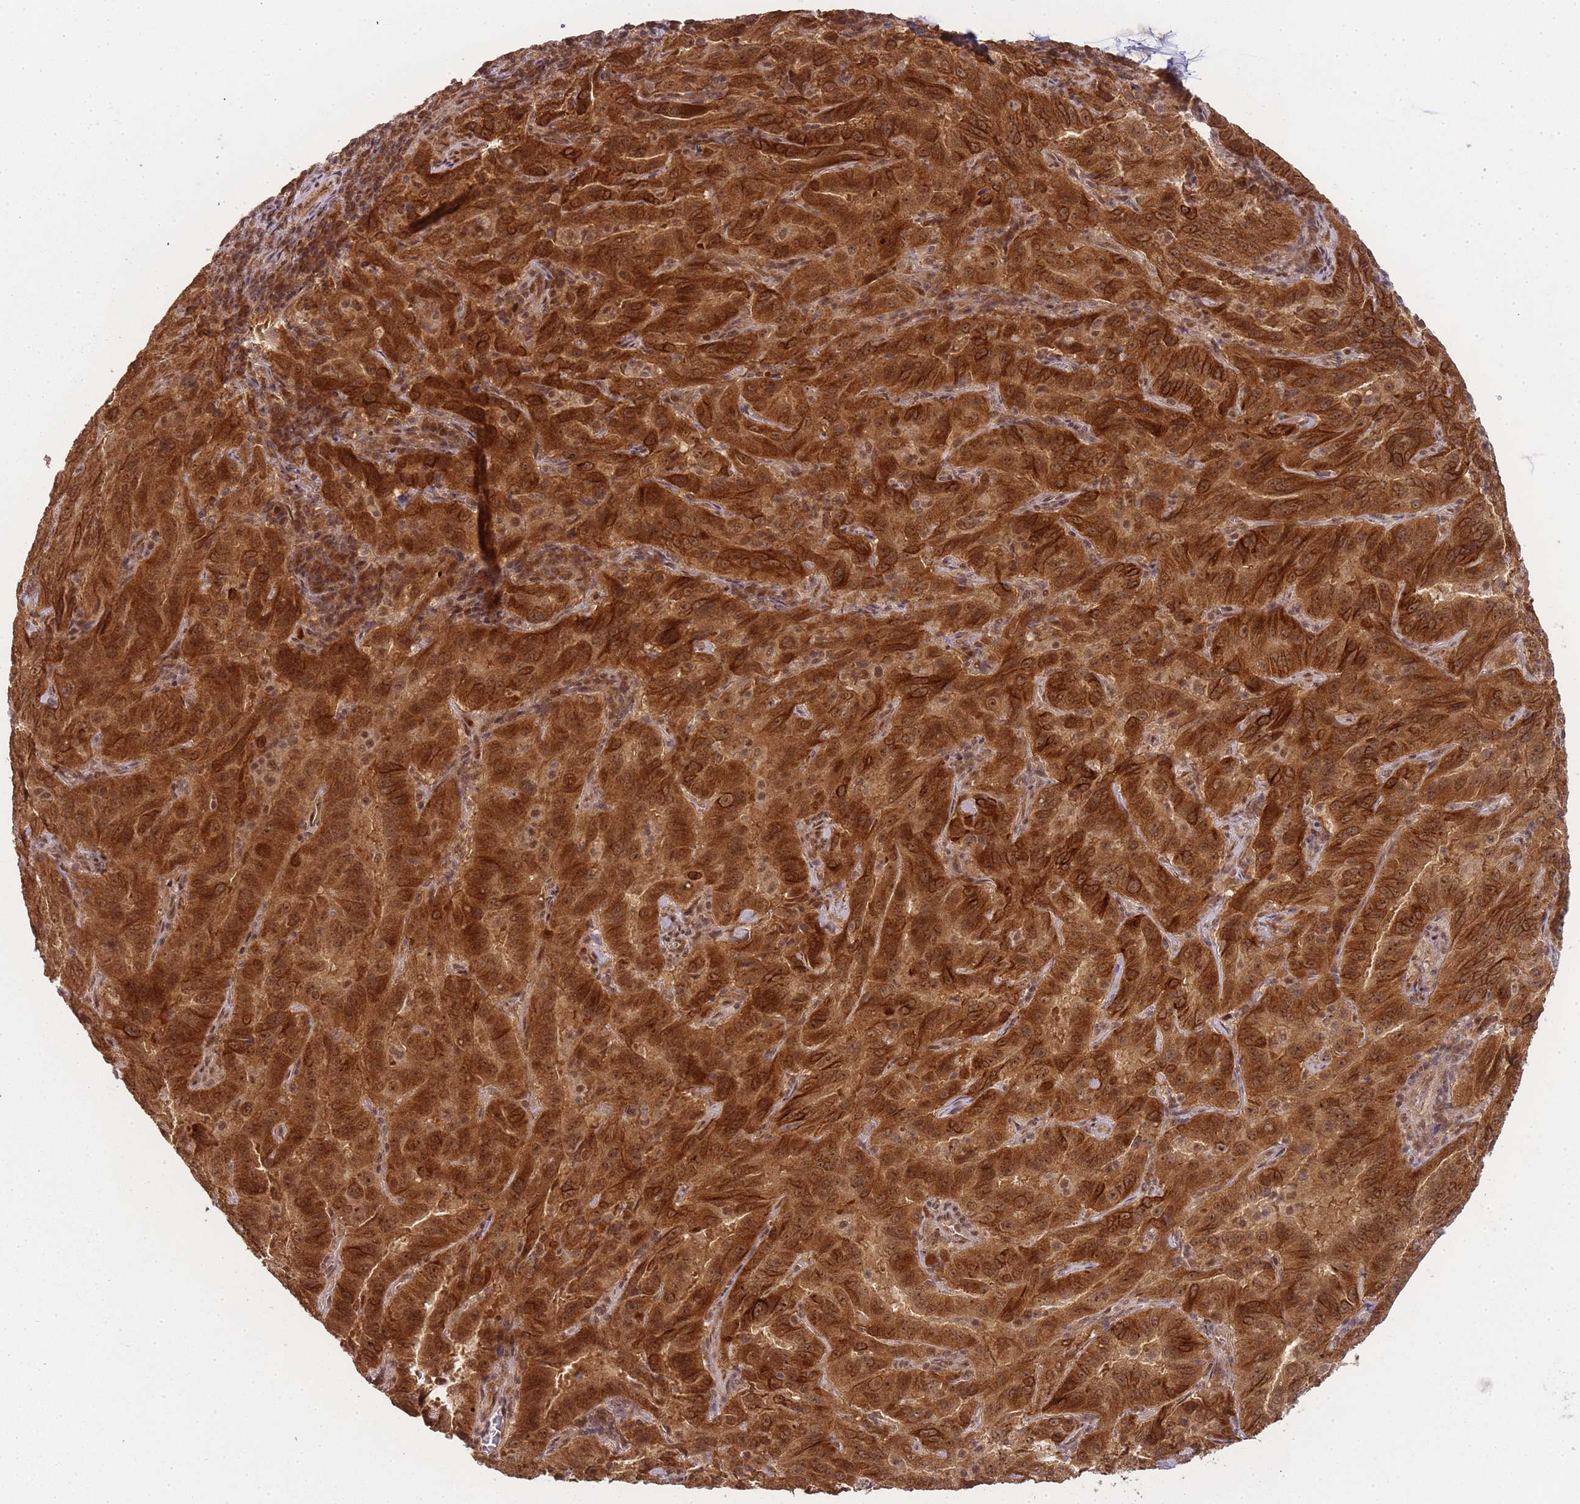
{"staining": {"intensity": "strong", "quantity": ">75%", "location": "cytoplasmic/membranous,nuclear"}, "tissue": "pancreatic cancer", "cell_type": "Tumor cells", "image_type": "cancer", "snomed": [{"axis": "morphology", "description": "Adenocarcinoma, NOS"}, {"axis": "topography", "description": "Pancreas"}], "caption": "Immunohistochemistry (DAB (3,3'-diaminobenzidine)) staining of pancreatic cancer shows strong cytoplasmic/membranous and nuclear protein staining in about >75% of tumor cells.", "gene": "ZNF497", "patient": {"sex": "male", "age": 63}}